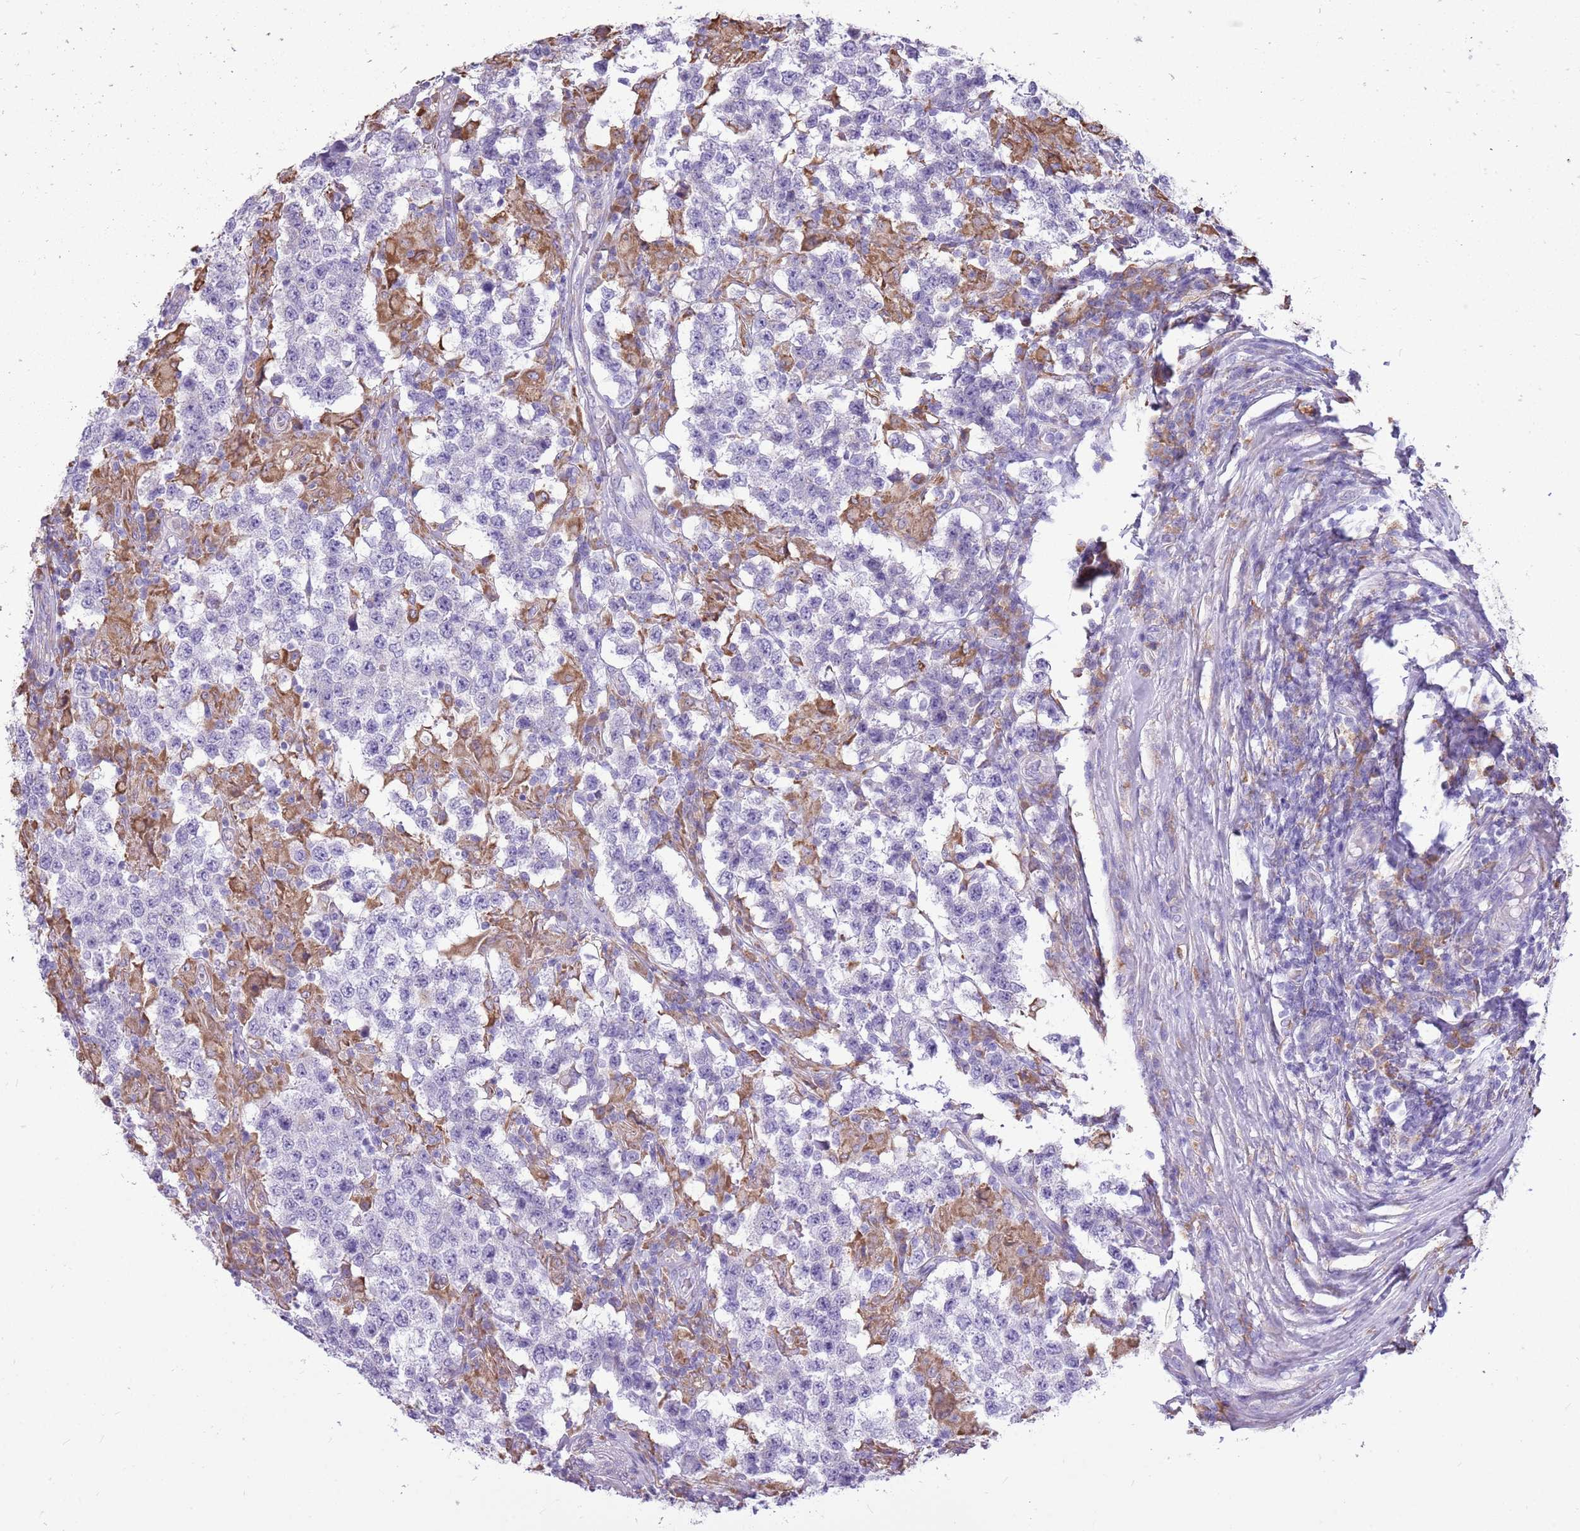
{"staining": {"intensity": "negative", "quantity": "none", "location": "none"}, "tissue": "testis cancer", "cell_type": "Tumor cells", "image_type": "cancer", "snomed": [{"axis": "morphology", "description": "Seminoma, NOS"}, {"axis": "morphology", "description": "Carcinoma, Embryonal, NOS"}, {"axis": "topography", "description": "Testis"}], "caption": "Tumor cells show no significant protein staining in testis cancer.", "gene": "KCTD19", "patient": {"sex": "male", "age": 41}}